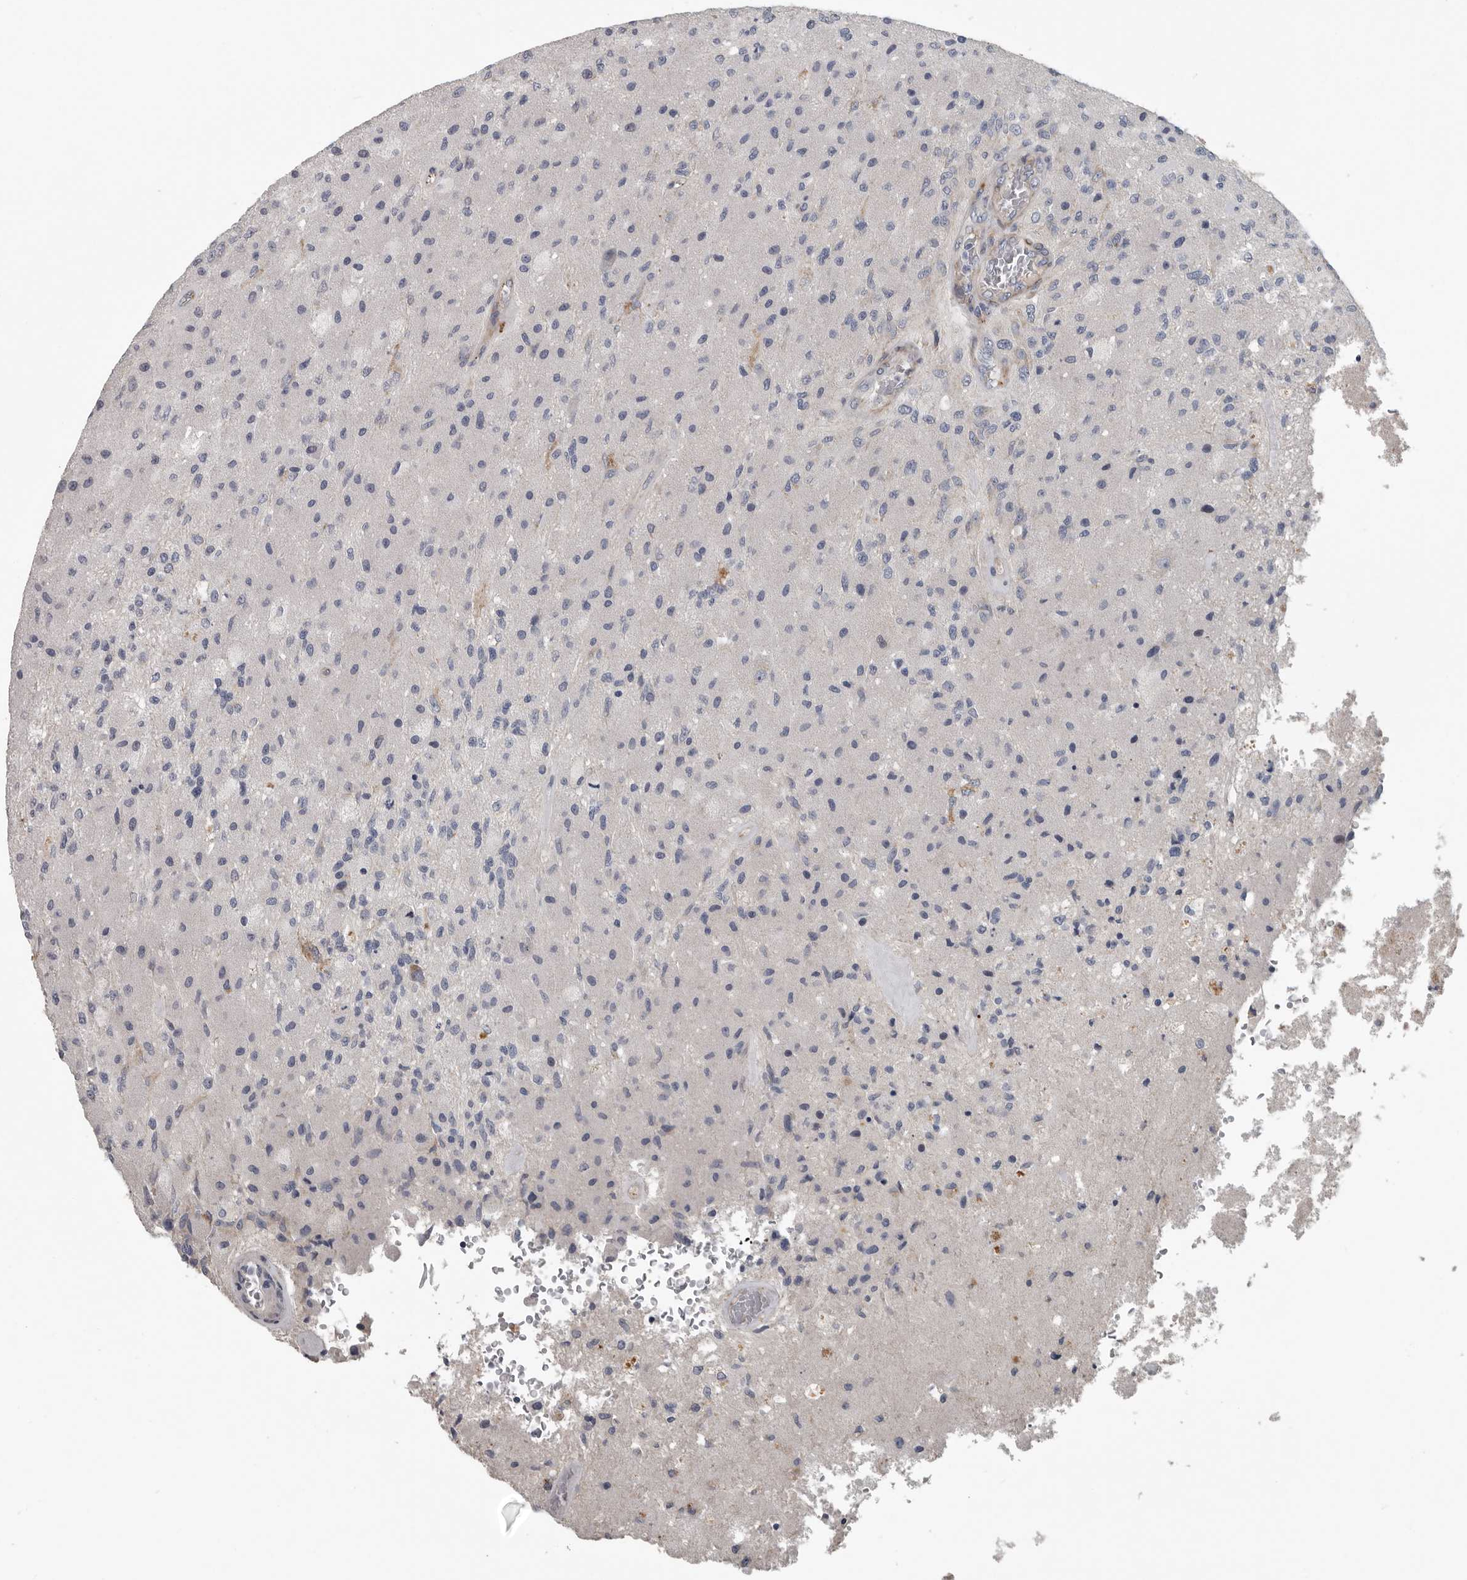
{"staining": {"intensity": "negative", "quantity": "none", "location": "none"}, "tissue": "glioma", "cell_type": "Tumor cells", "image_type": "cancer", "snomed": [{"axis": "morphology", "description": "Normal tissue, NOS"}, {"axis": "morphology", "description": "Glioma, malignant, High grade"}, {"axis": "topography", "description": "Cerebral cortex"}], "caption": "An immunohistochemistry image of glioma is shown. There is no staining in tumor cells of glioma.", "gene": "DPY19L4", "patient": {"sex": "male", "age": 77}}